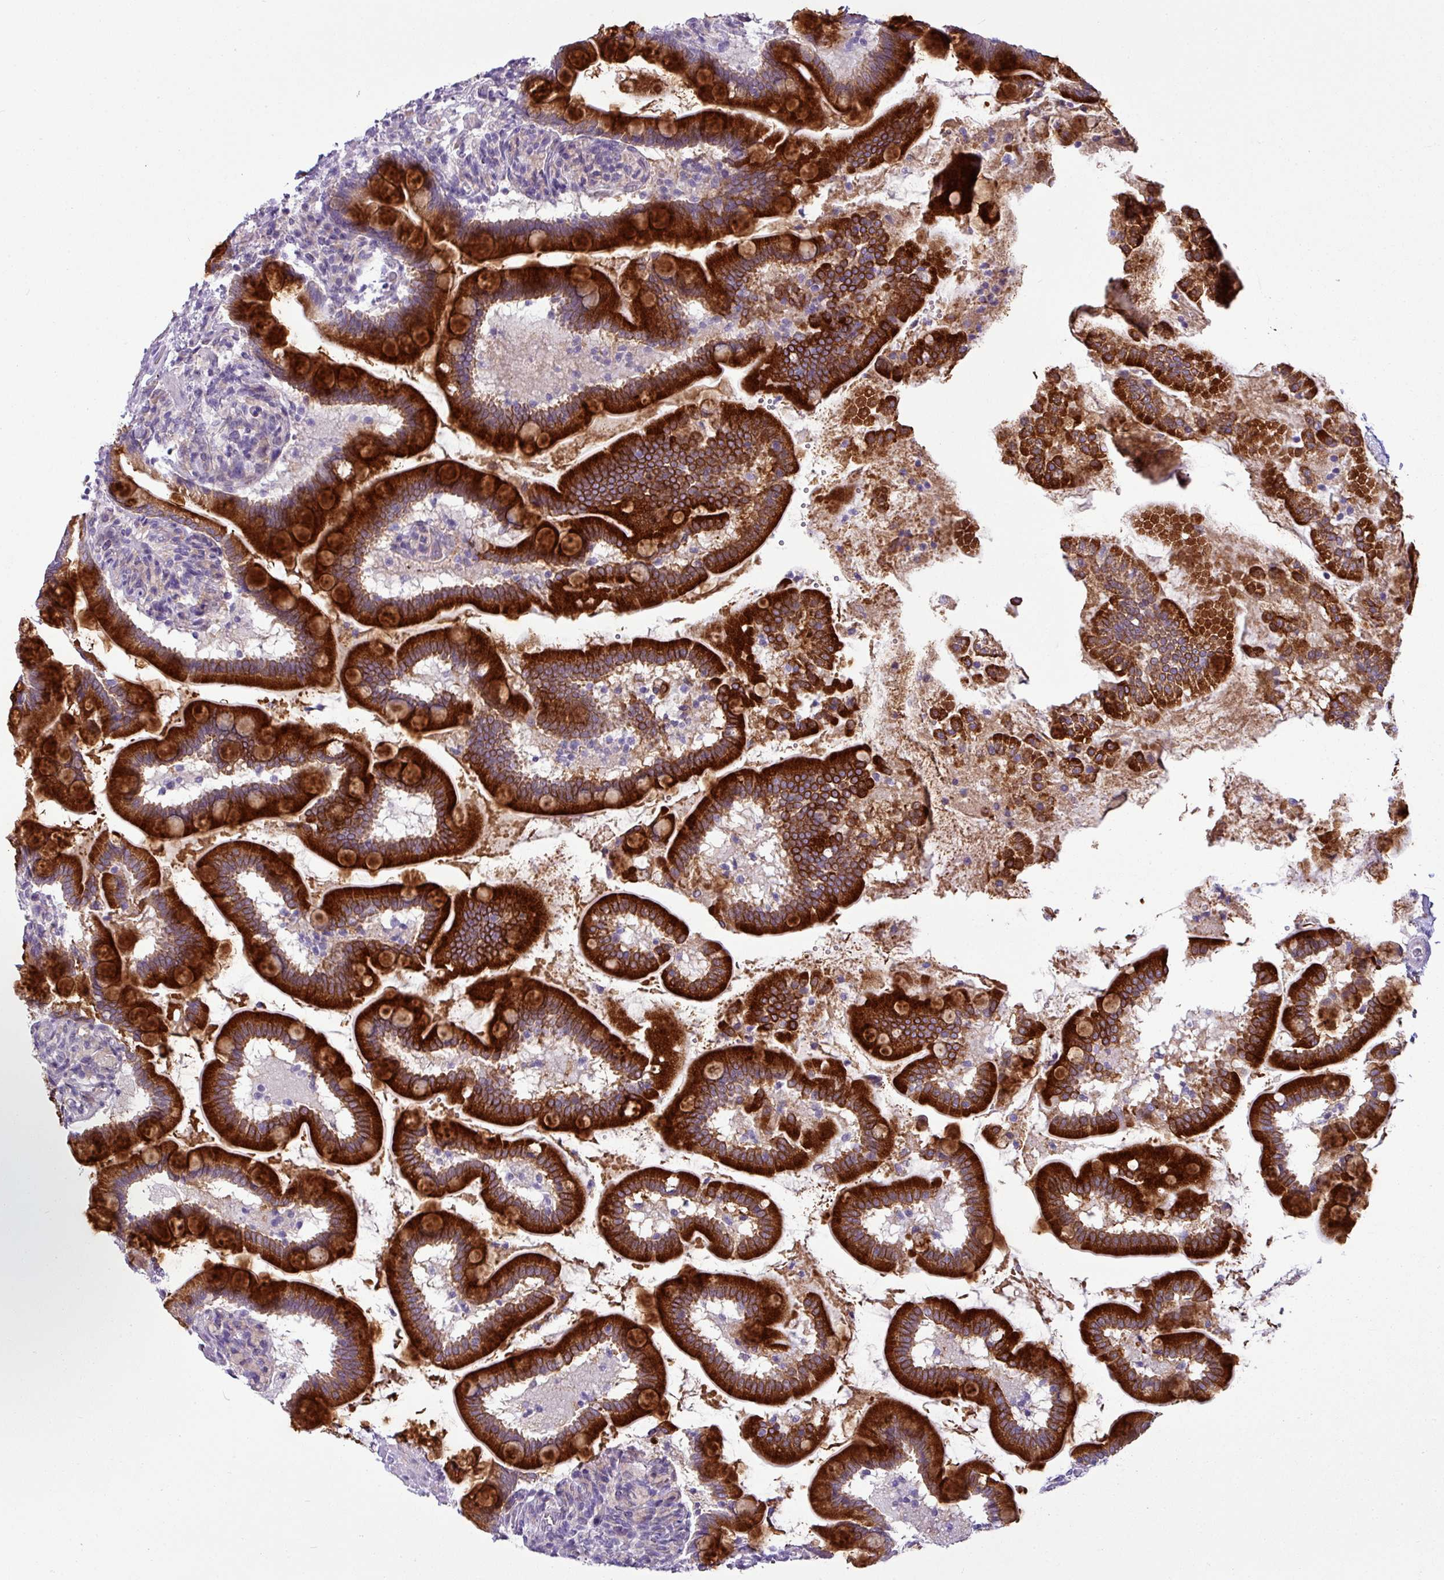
{"staining": {"intensity": "strong", "quantity": ">75%", "location": "cytoplasmic/membranous"}, "tissue": "small intestine", "cell_type": "Glandular cells", "image_type": "normal", "snomed": [{"axis": "morphology", "description": "Normal tissue, NOS"}, {"axis": "topography", "description": "Small intestine"}], "caption": "Human small intestine stained with a brown dye demonstrates strong cytoplasmic/membranous positive staining in about >75% of glandular cells.", "gene": "TOR1AIP2", "patient": {"sex": "female", "age": 64}}